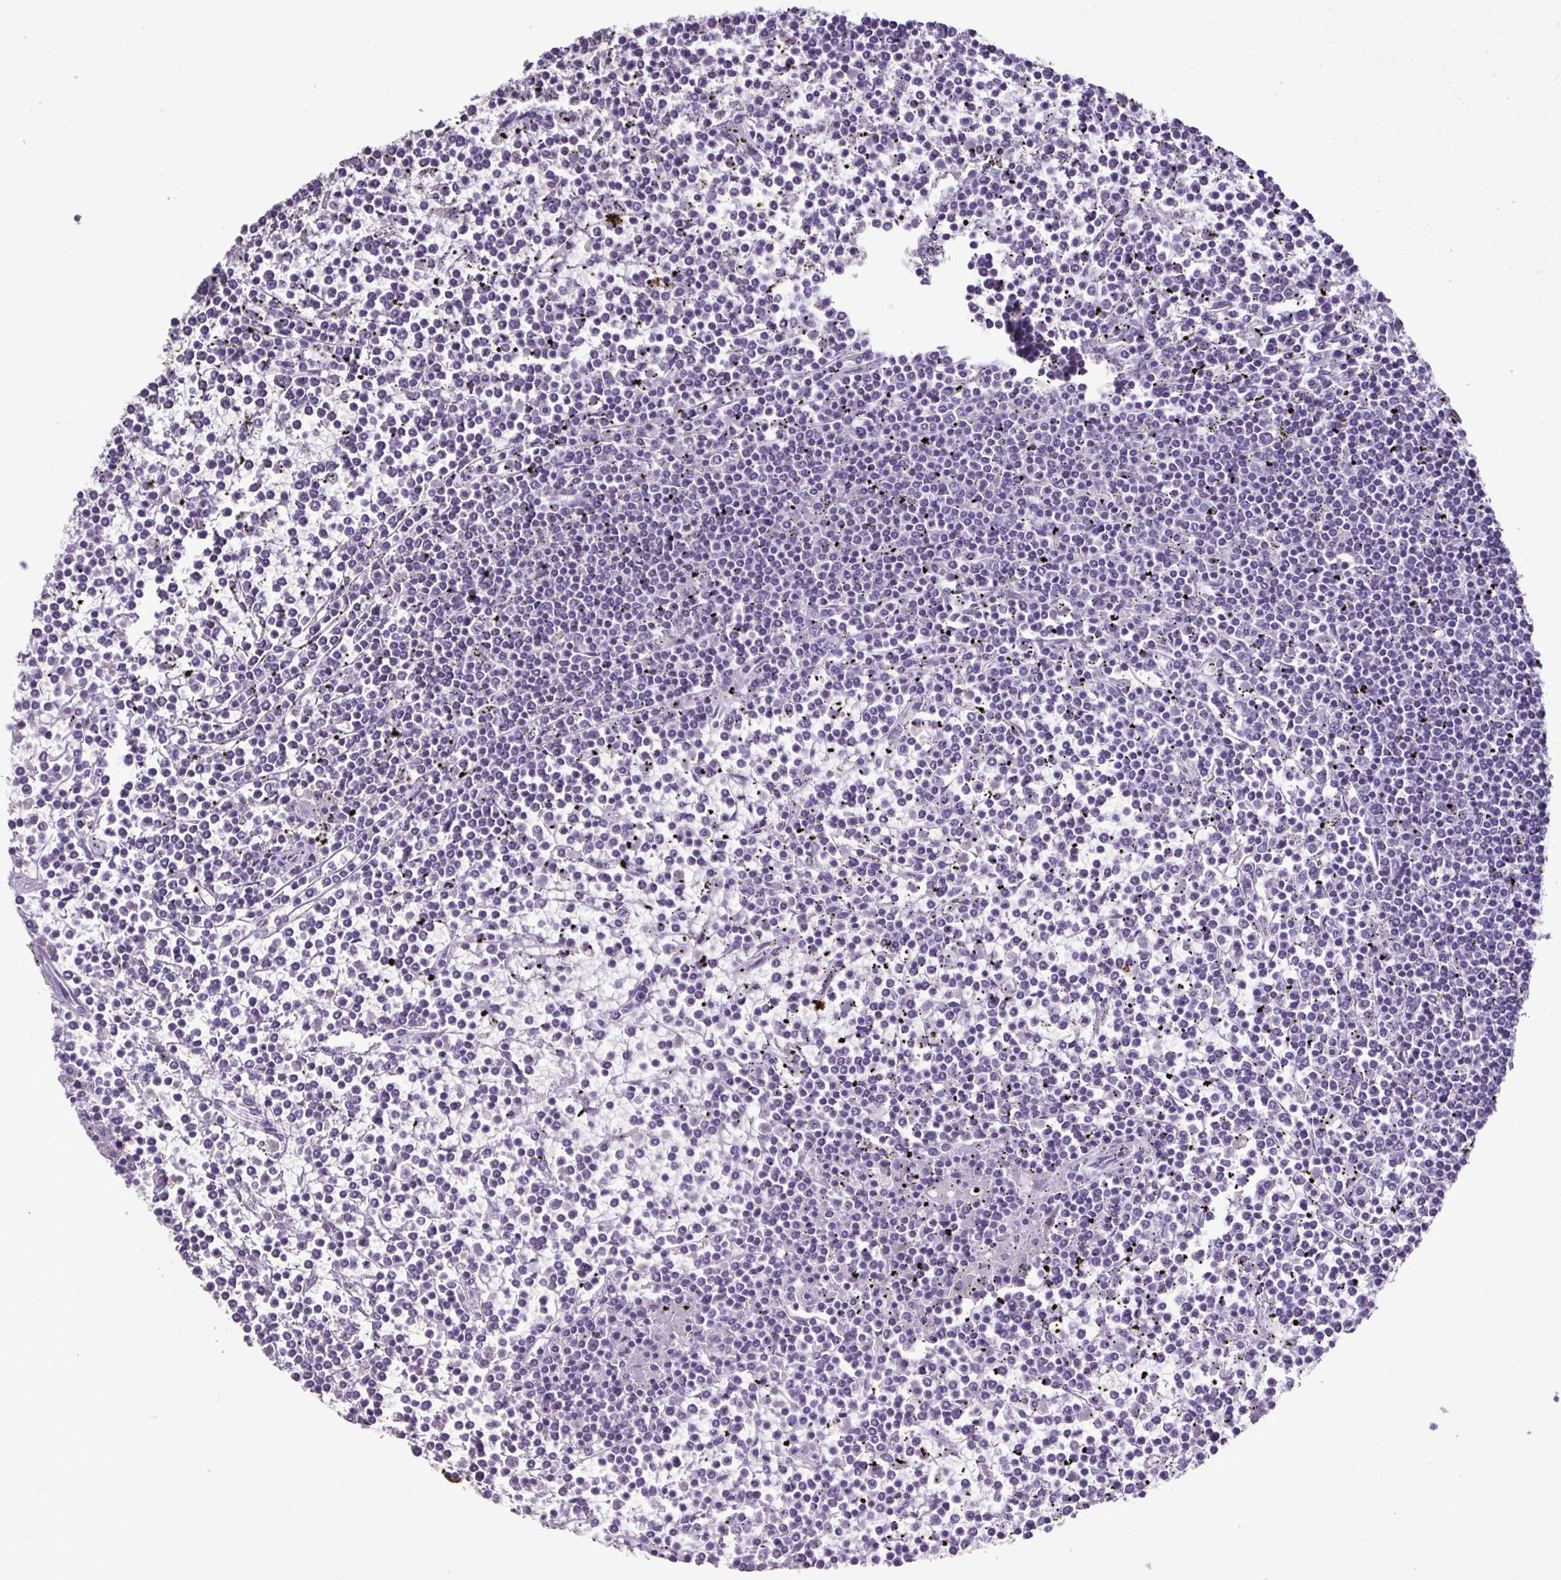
{"staining": {"intensity": "negative", "quantity": "none", "location": "none"}, "tissue": "lymphoma", "cell_type": "Tumor cells", "image_type": "cancer", "snomed": [{"axis": "morphology", "description": "Malignant lymphoma, non-Hodgkin's type, Low grade"}, {"axis": "topography", "description": "Spleen"}], "caption": "Malignant lymphoma, non-Hodgkin's type (low-grade) was stained to show a protein in brown. There is no significant staining in tumor cells. (DAB IHC visualized using brightfield microscopy, high magnification).", "gene": "PLA2G4E", "patient": {"sex": "female", "age": 19}}